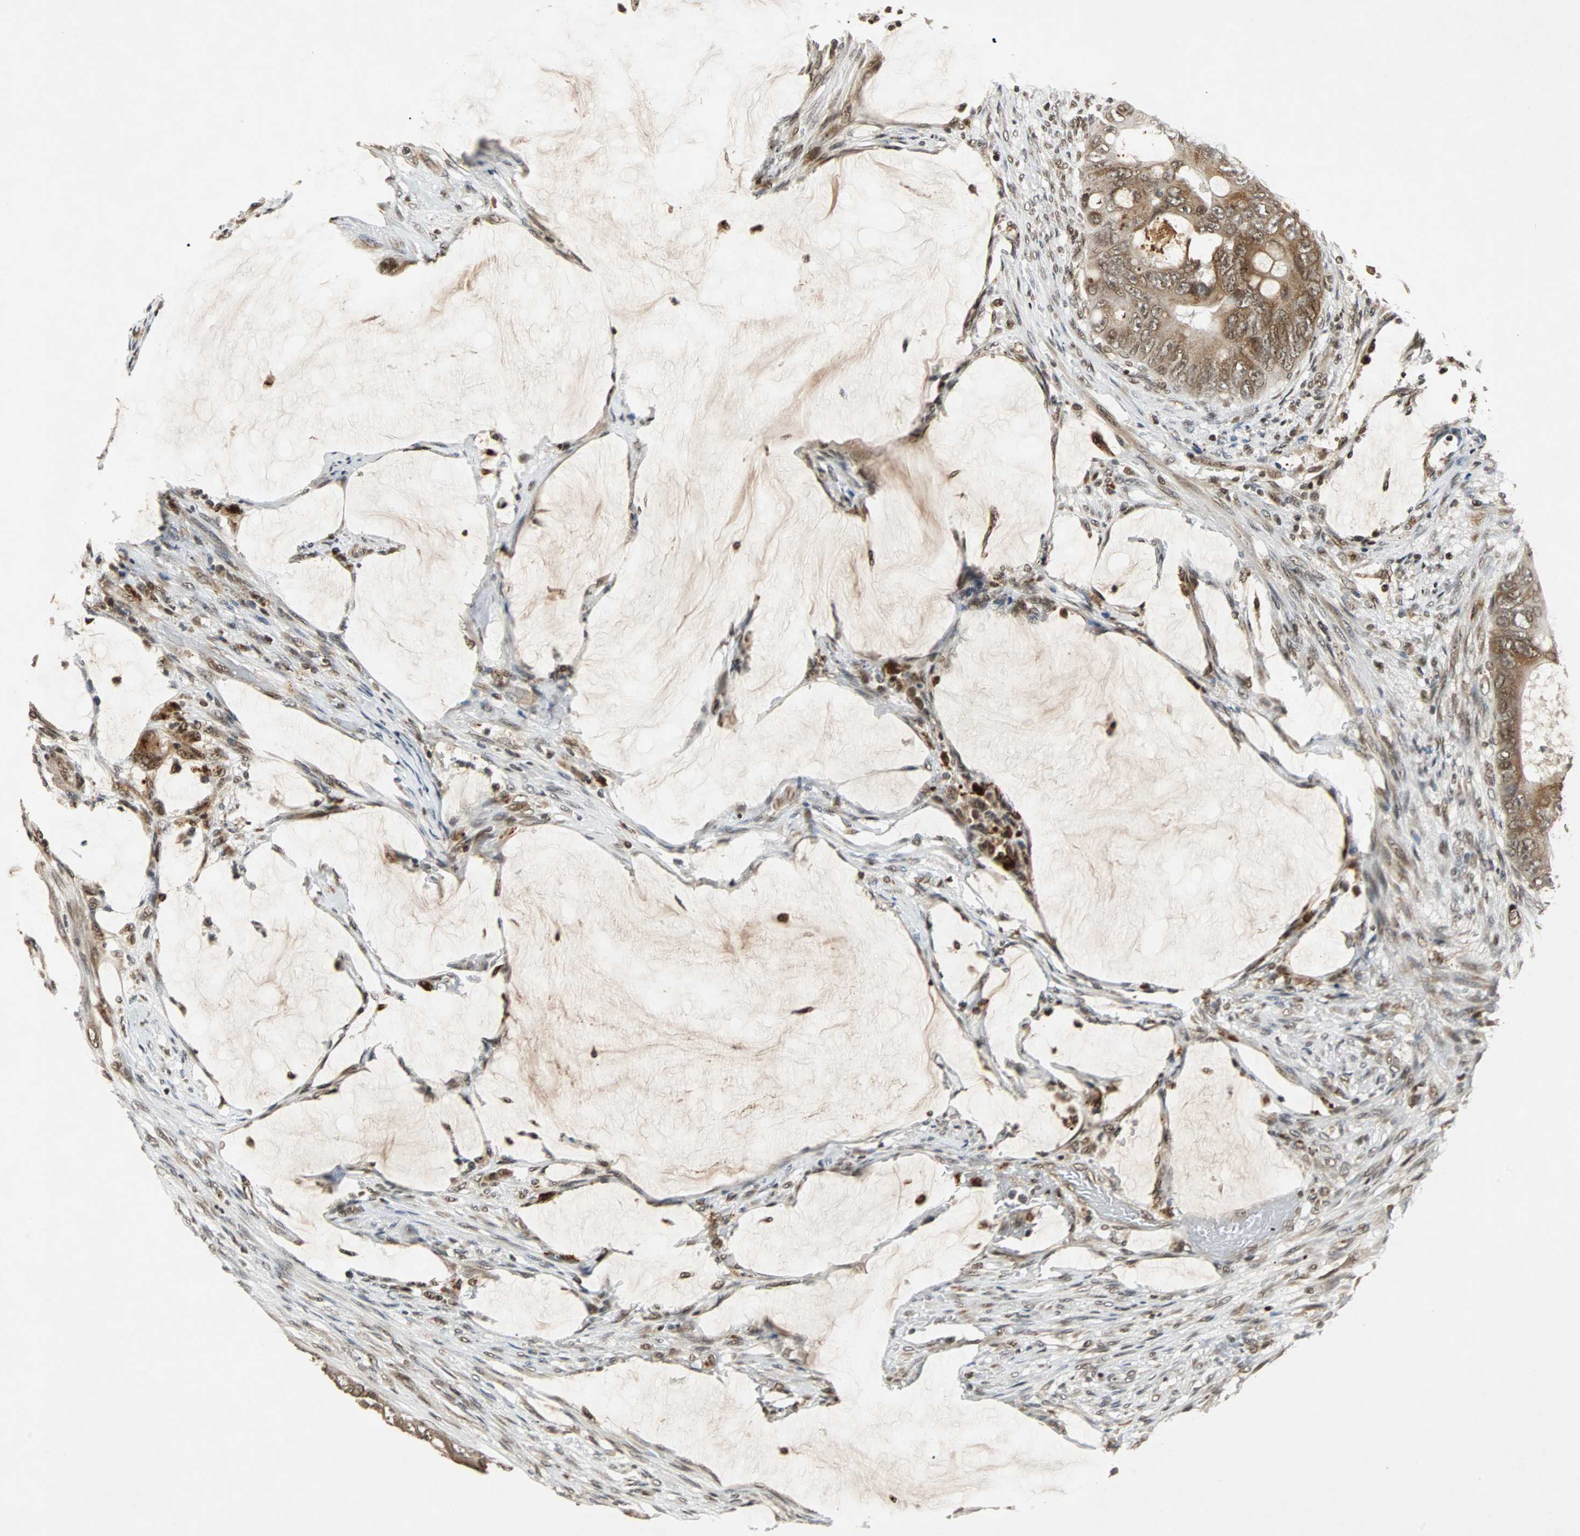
{"staining": {"intensity": "moderate", "quantity": ">75%", "location": "cytoplasmic/membranous,nuclear"}, "tissue": "colorectal cancer", "cell_type": "Tumor cells", "image_type": "cancer", "snomed": [{"axis": "morphology", "description": "Adenocarcinoma, NOS"}, {"axis": "topography", "description": "Rectum"}], "caption": "Human colorectal cancer (adenocarcinoma) stained with a brown dye reveals moderate cytoplasmic/membranous and nuclear positive expression in about >75% of tumor cells.", "gene": "TAF5", "patient": {"sex": "female", "age": 77}}